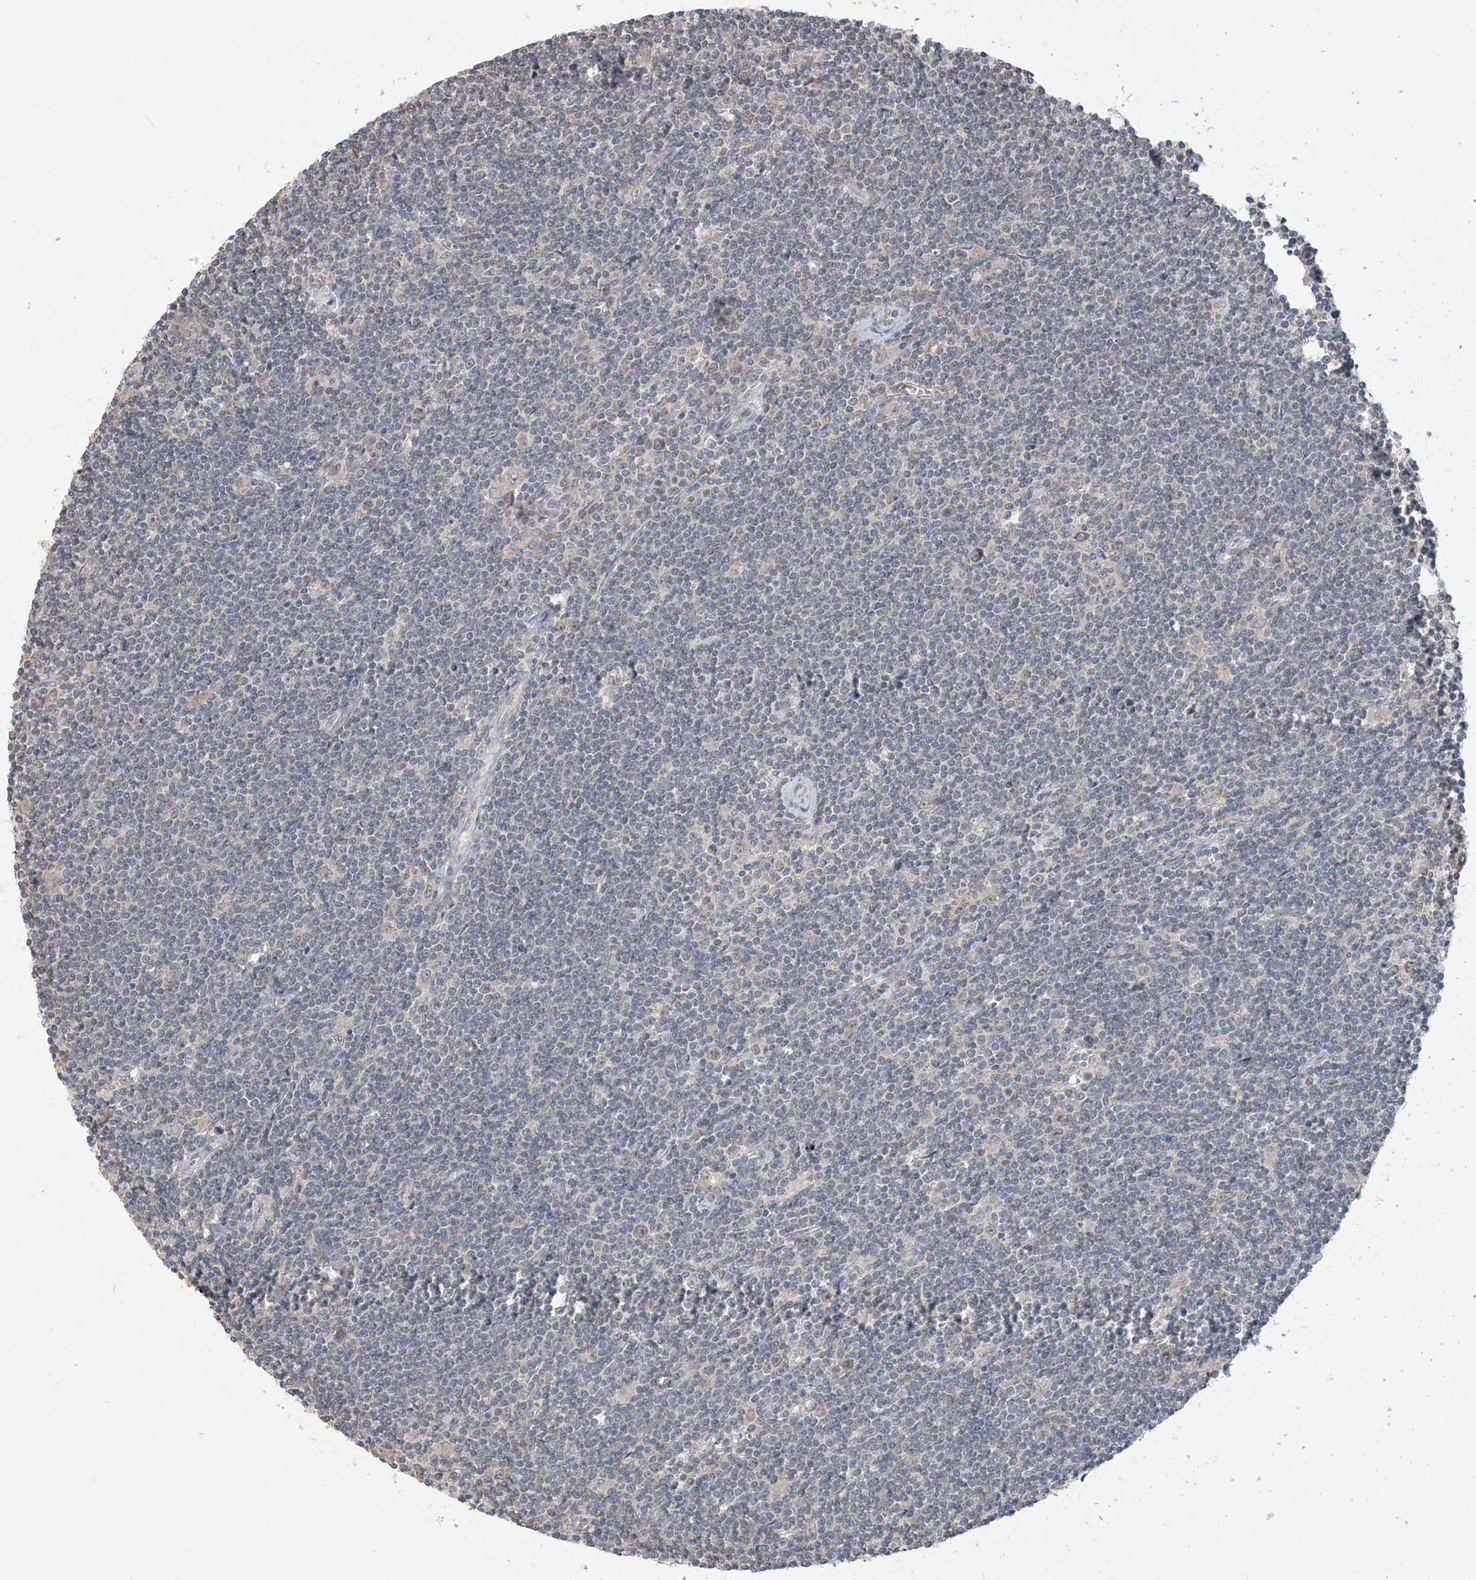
{"staining": {"intensity": "negative", "quantity": "none", "location": "none"}, "tissue": "lymphoma", "cell_type": "Tumor cells", "image_type": "cancer", "snomed": [{"axis": "morphology", "description": "Malignant lymphoma, non-Hodgkin's type, Low grade"}, {"axis": "topography", "description": "Spleen"}], "caption": "This micrograph is of low-grade malignant lymphoma, non-Hodgkin's type stained with IHC to label a protein in brown with the nuclei are counter-stained blue. There is no staining in tumor cells.", "gene": "KIAA1522", "patient": {"sex": "male", "age": 76}}